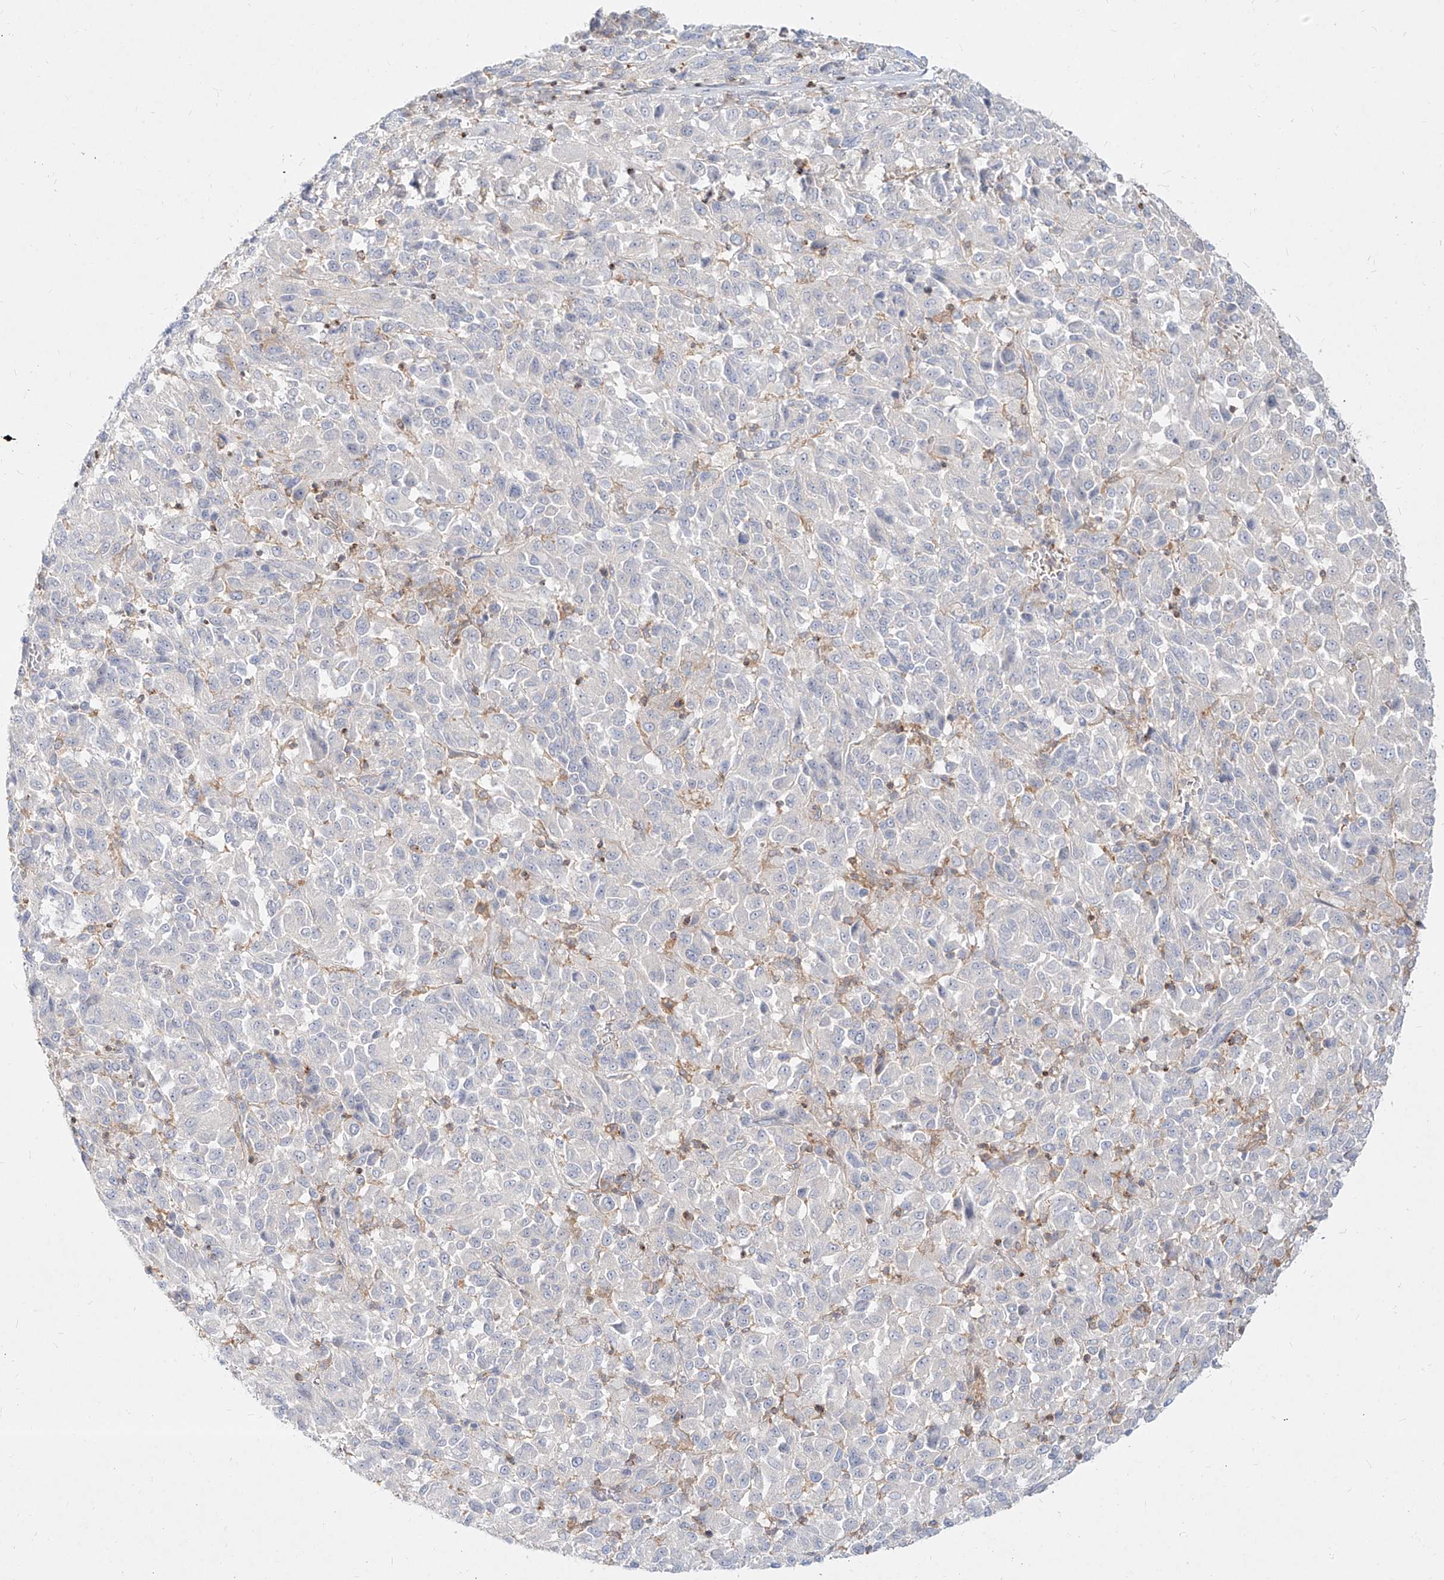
{"staining": {"intensity": "negative", "quantity": "none", "location": "none"}, "tissue": "melanoma", "cell_type": "Tumor cells", "image_type": "cancer", "snomed": [{"axis": "morphology", "description": "Malignant melanoma, Metastatic site"}, {"axis": "topography", "description": "Lung"}], "caption": "Histopathology image shows no significant protein expression in tumor cells of melanoma.", "gene": "SLC2A12", "patient": {"sex": "male", "age": 64}}